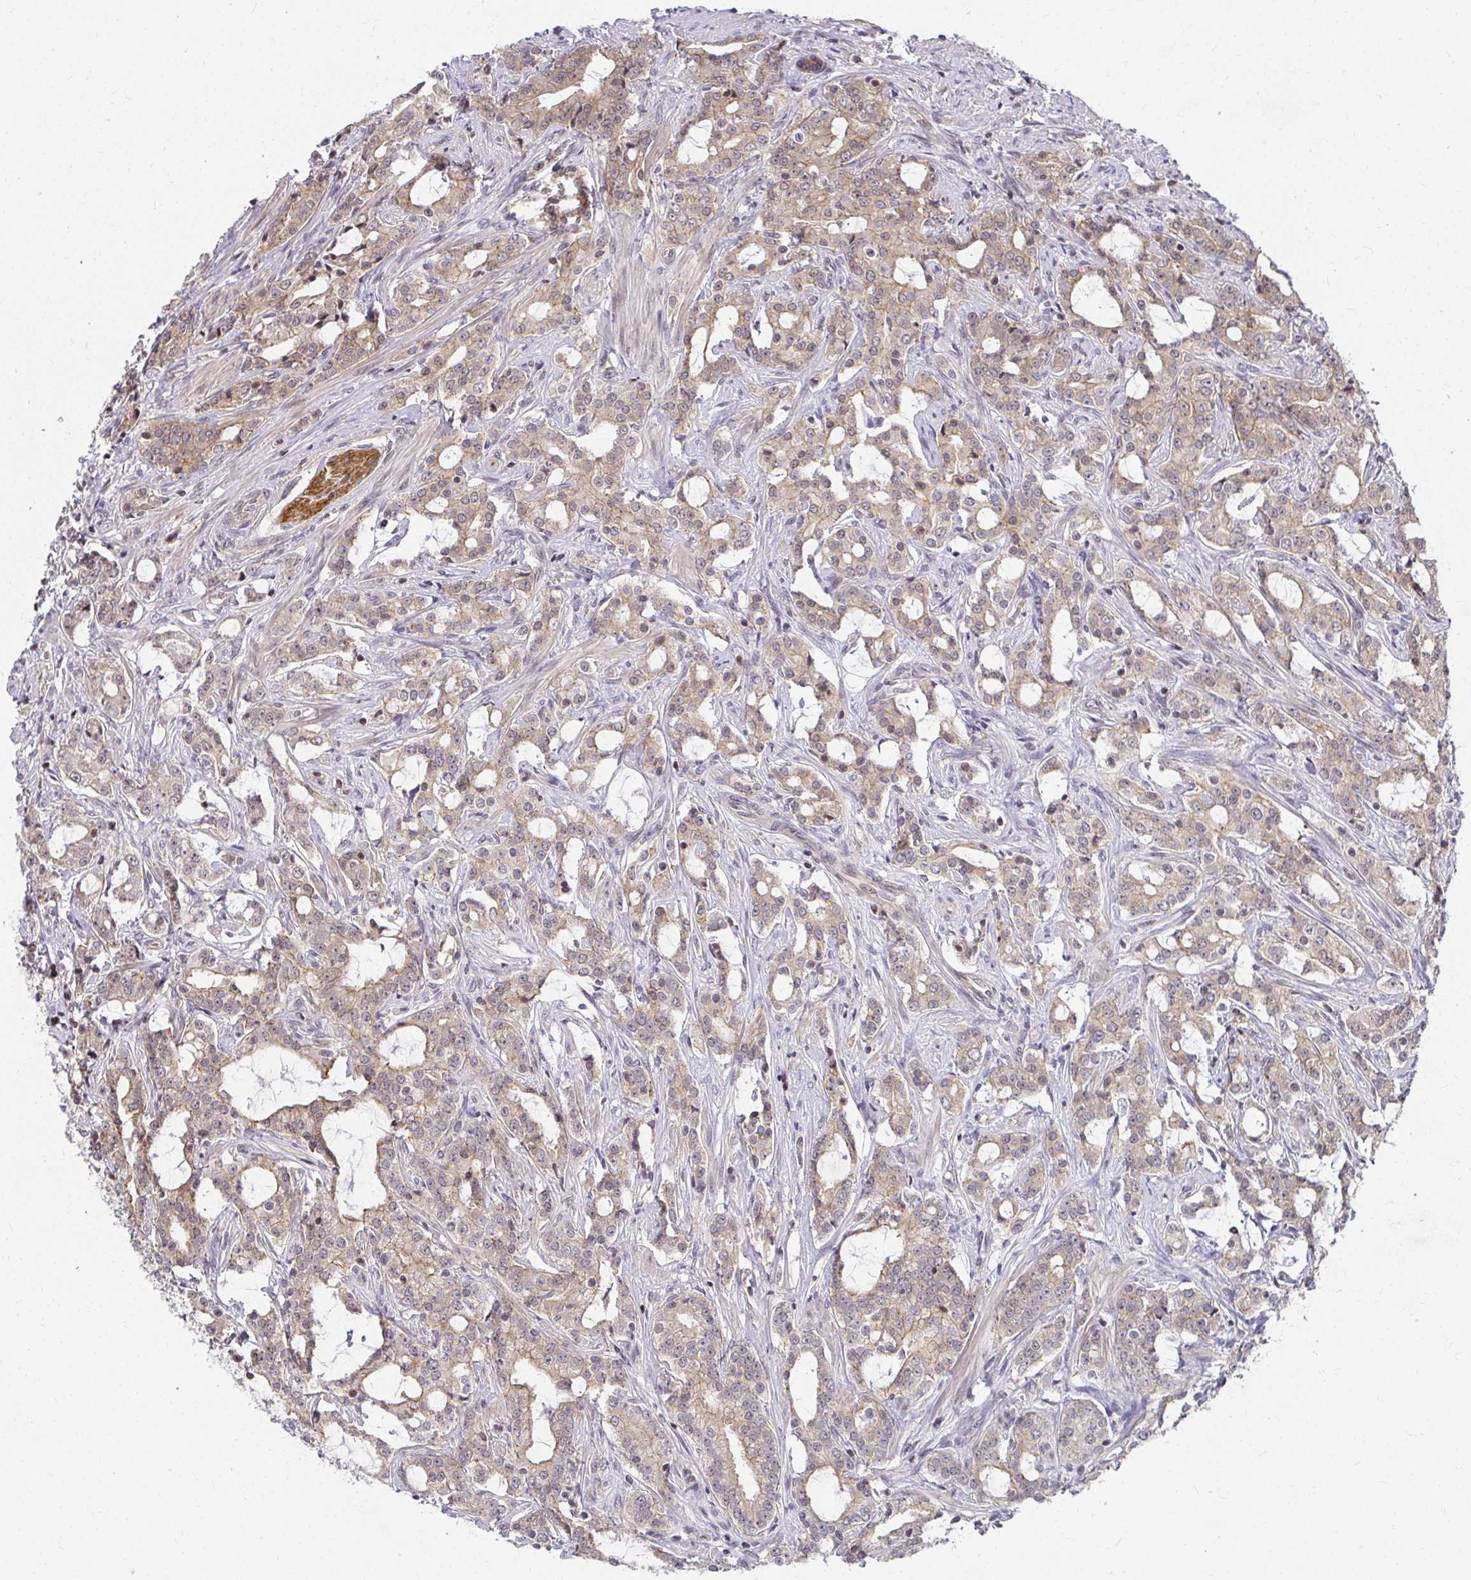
{"staining": {"intensity": "weak", "quantity": ">75%", "location": "cytoplasmic/membranous"}, "tissue": "prostate cancer", "cell_type": "Tumor cells", "image_type": "cancer", "snomed": [{"axis": "morphology", "description": "Adenocarcinoma, Medium grade"}, {"axis": "topography", "description": "Prostate"}], "caption": "An image of human prostate cancer (adenocarcinoma (medium-grade)) stained for a protein displays weak cytoplasmic/membranous brown staining in tumor cells. Using DAB (3,3'-diaminobenzidine) (brown) and hematoxylin (blue) stains, captured at high magnification using brightfield microscopy.", "gene": "ANK3", "patient": {"sex": "male", "age": 57}}